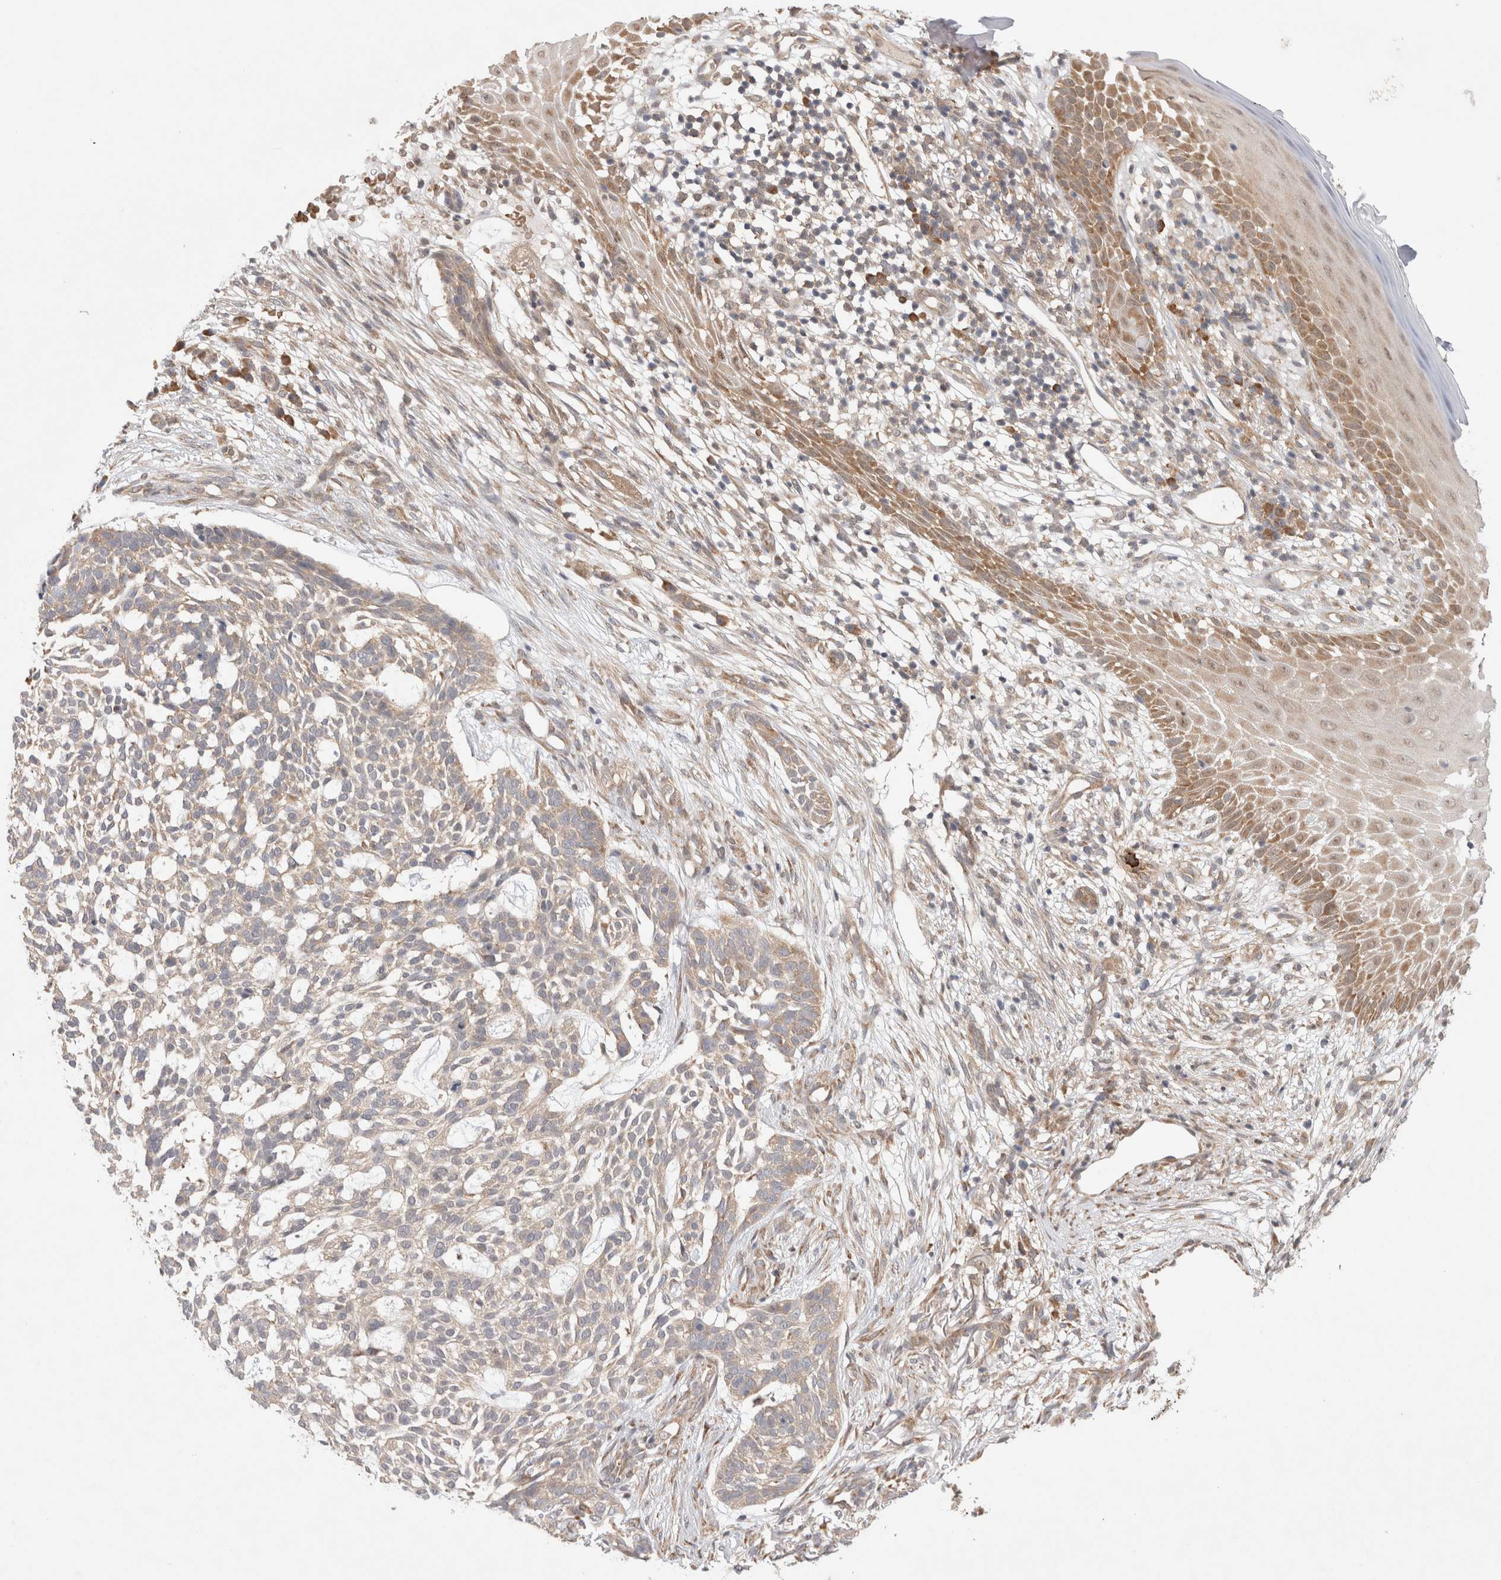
{"staining": {"intensity": "weak", "quantity": "25%-75%", "location": "cytoplasmic/membranous"}, "tissue": "skin cancer", "cell_type": "Tumor cells", "image_type": "cancer", "snomed": [{"axis": "morphology", "description": "Basal cell carcinoma"}, {"axis": "topography", "description": "Skin"}], "caption": "This is a histology image of immunohistochemistry staining of skin cancer (basal cell carcinoma), which shows weak positivity in the cytoplasmic/membranous of tumor cells.", "gene": "EIF3E", "patient": {"sex": "female", "age": 64}}